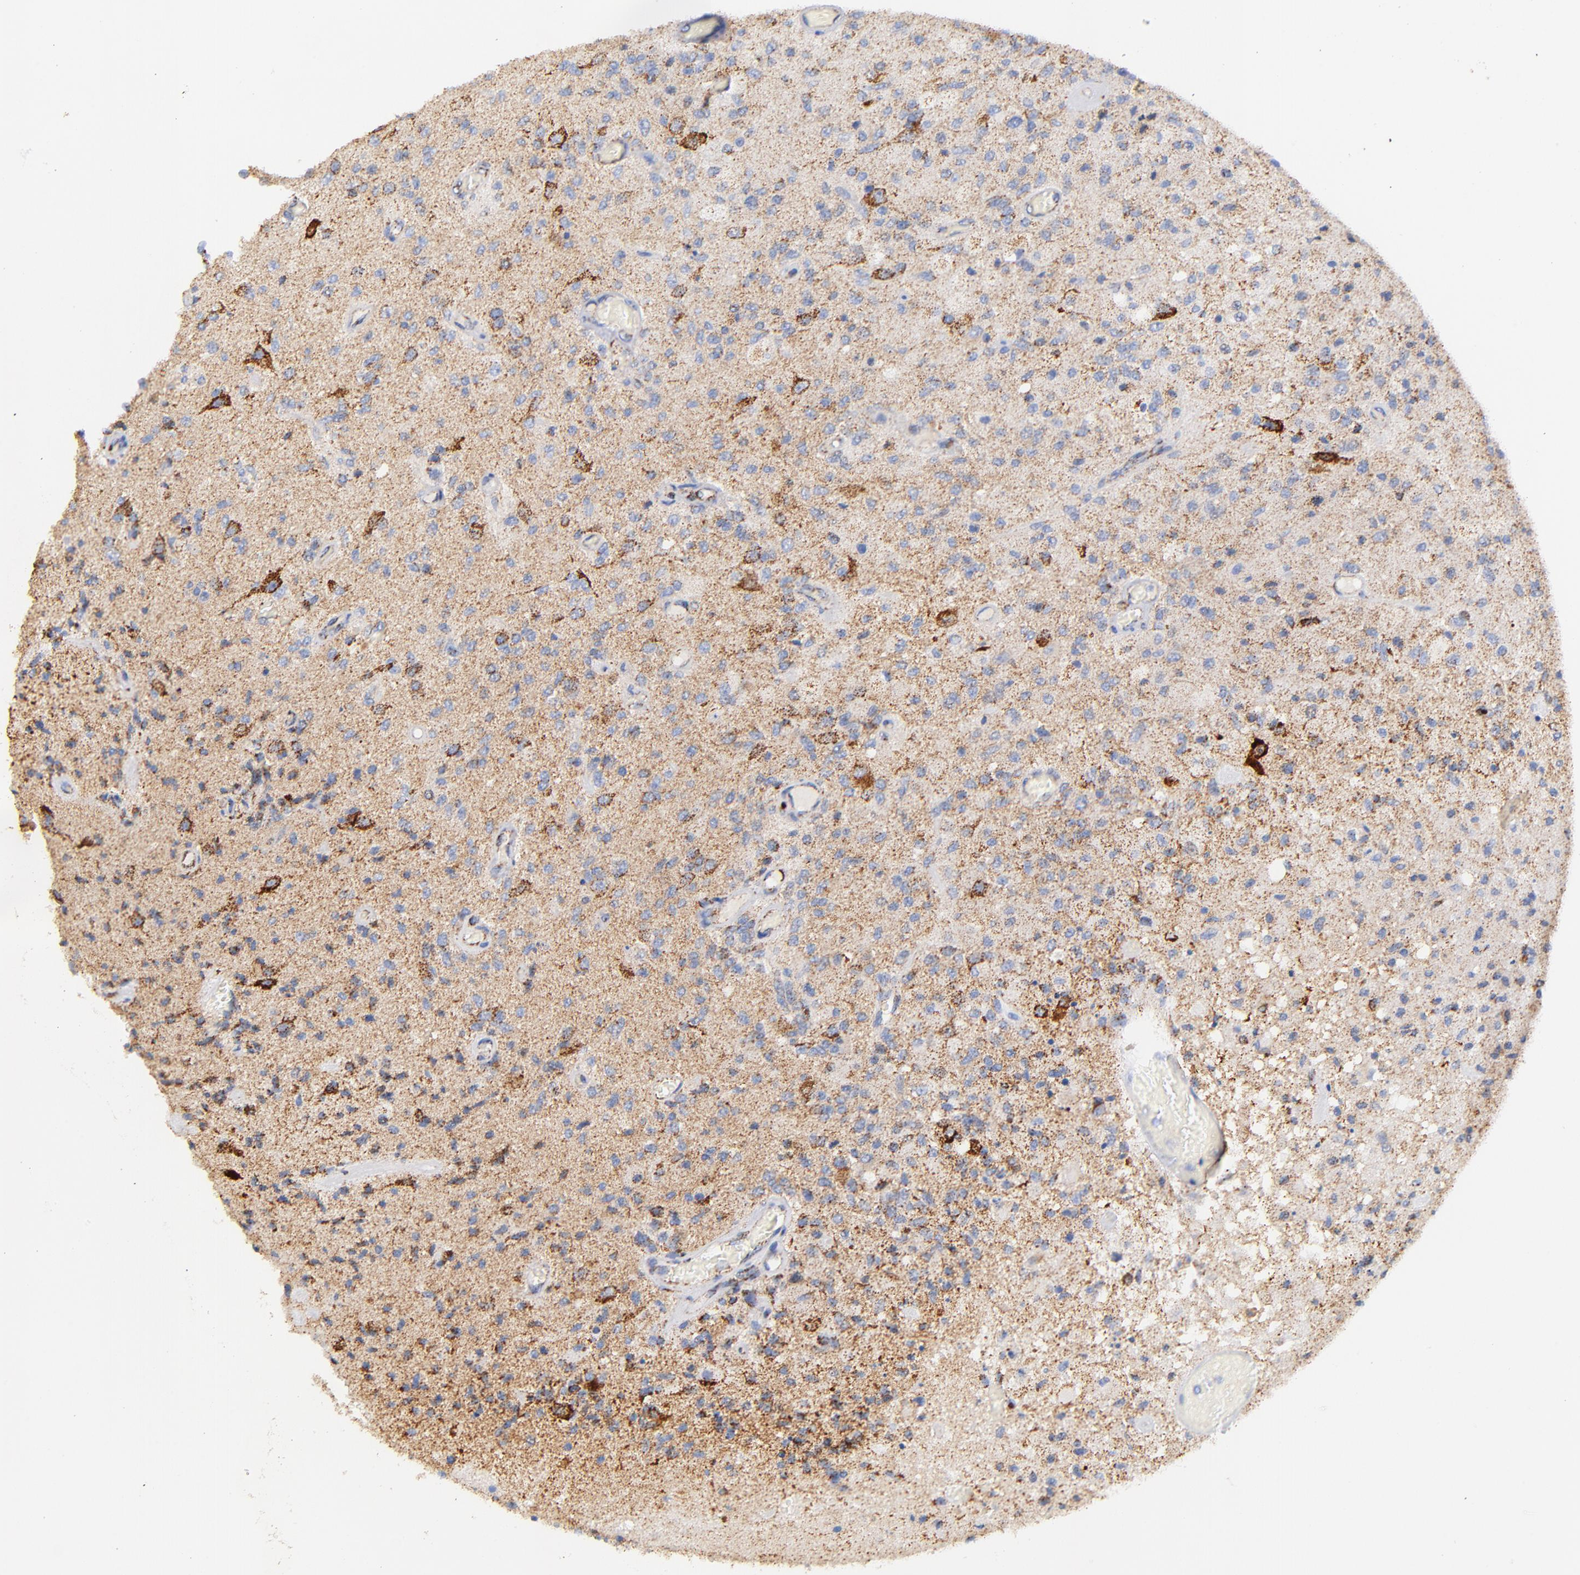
{"staining": {"intensity": "moderate", "quantity": "<25%", "location": "cytoplasmic/membranous"}, "tissue": "glioma", "cell_type": "Tumor cells", "image_type": "cancer", "snomed": [{"axis": "morphology", "description": "Normal tissue, NOS"}, {"axis": "morphology", "description": "Glioma, malignant, High grade"}, {"axis": "topography", "description": "Cerebral cortex"}], "caption": "High-magnification brightfield microscopy of malignant high-grade glioma stained with DAB (3,3'-diaminobenzidine) (brown) and counterstained with hematoxylin (blue). tumor cells exhibit moderate cytoplasmic/membranous expression is seen in about<25% of cells.", "gene": "ATP5F1D", "patient": {"sex": "male", "age": 77}}